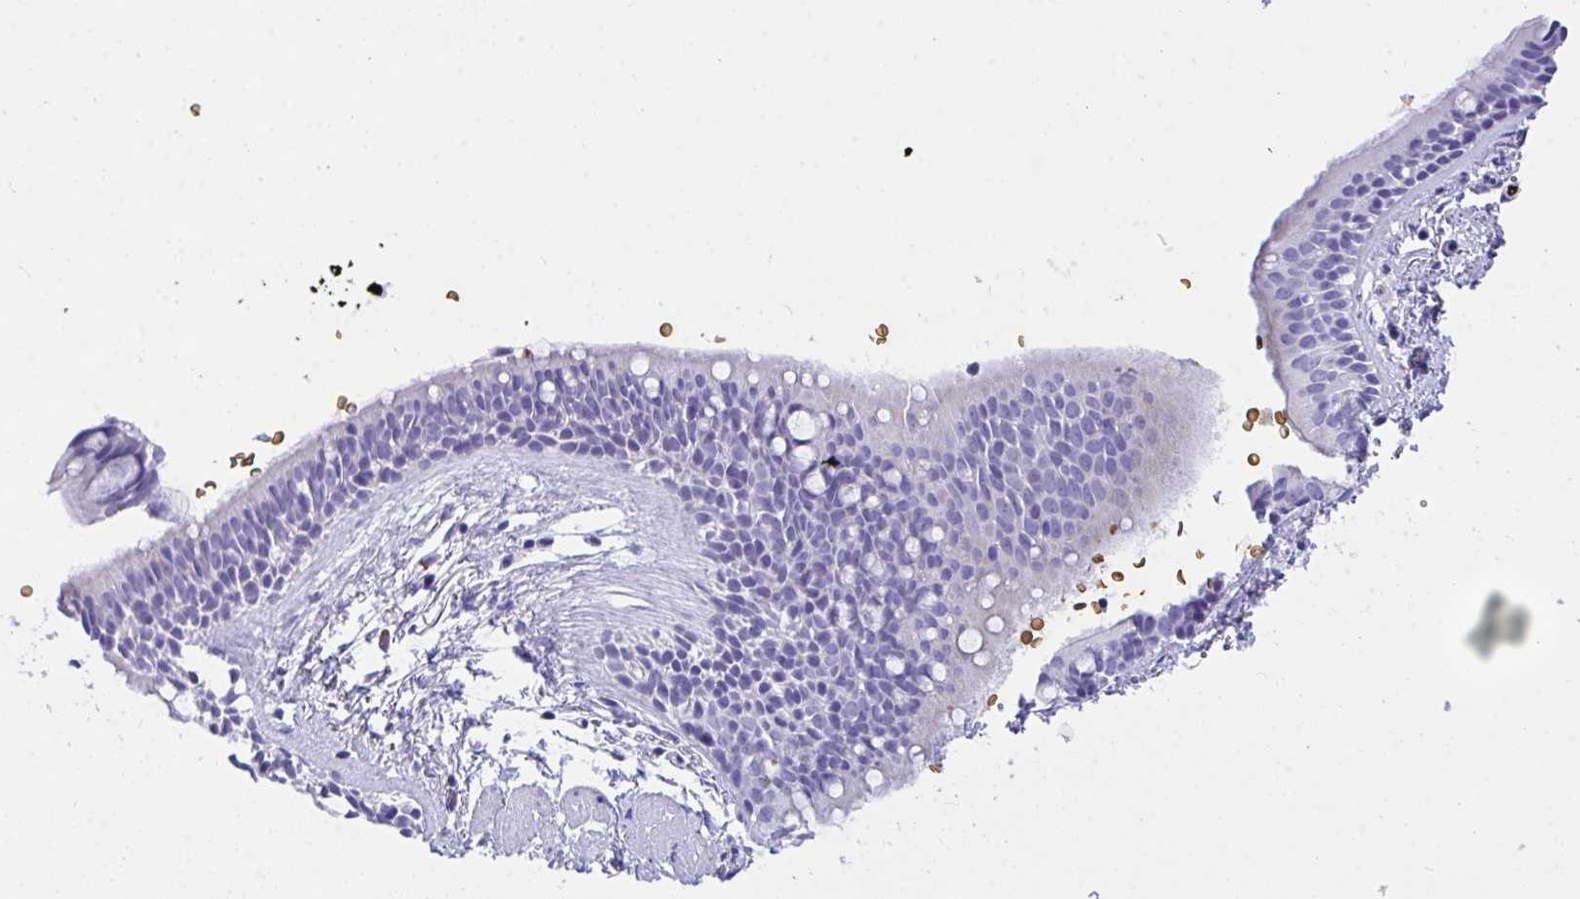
{"staining": {"intensity": "negative", "quantity": "none", "location": "none"}, "tissue": "bronchus", "cell_type": "Respiratory epithelial cells", "image_type": "normal", "snomed": [{"axis": "morphology", "description": "Normal tissue, NOS"}, {"axis": "topography", "description": "Lymph node"}, {"axis": "topography", "description": "Cartilage tissue"}, {"axis": "topography", "description": "Bronchus"}], "caption": "Immunohistochemical staining of unremarkable human bronchus displays no significant positivity in respiratory epithelial cells. (DAB IHC, high magnification).", "gene": "ANK1", "patient": {"sex": "female", "age": 70}}